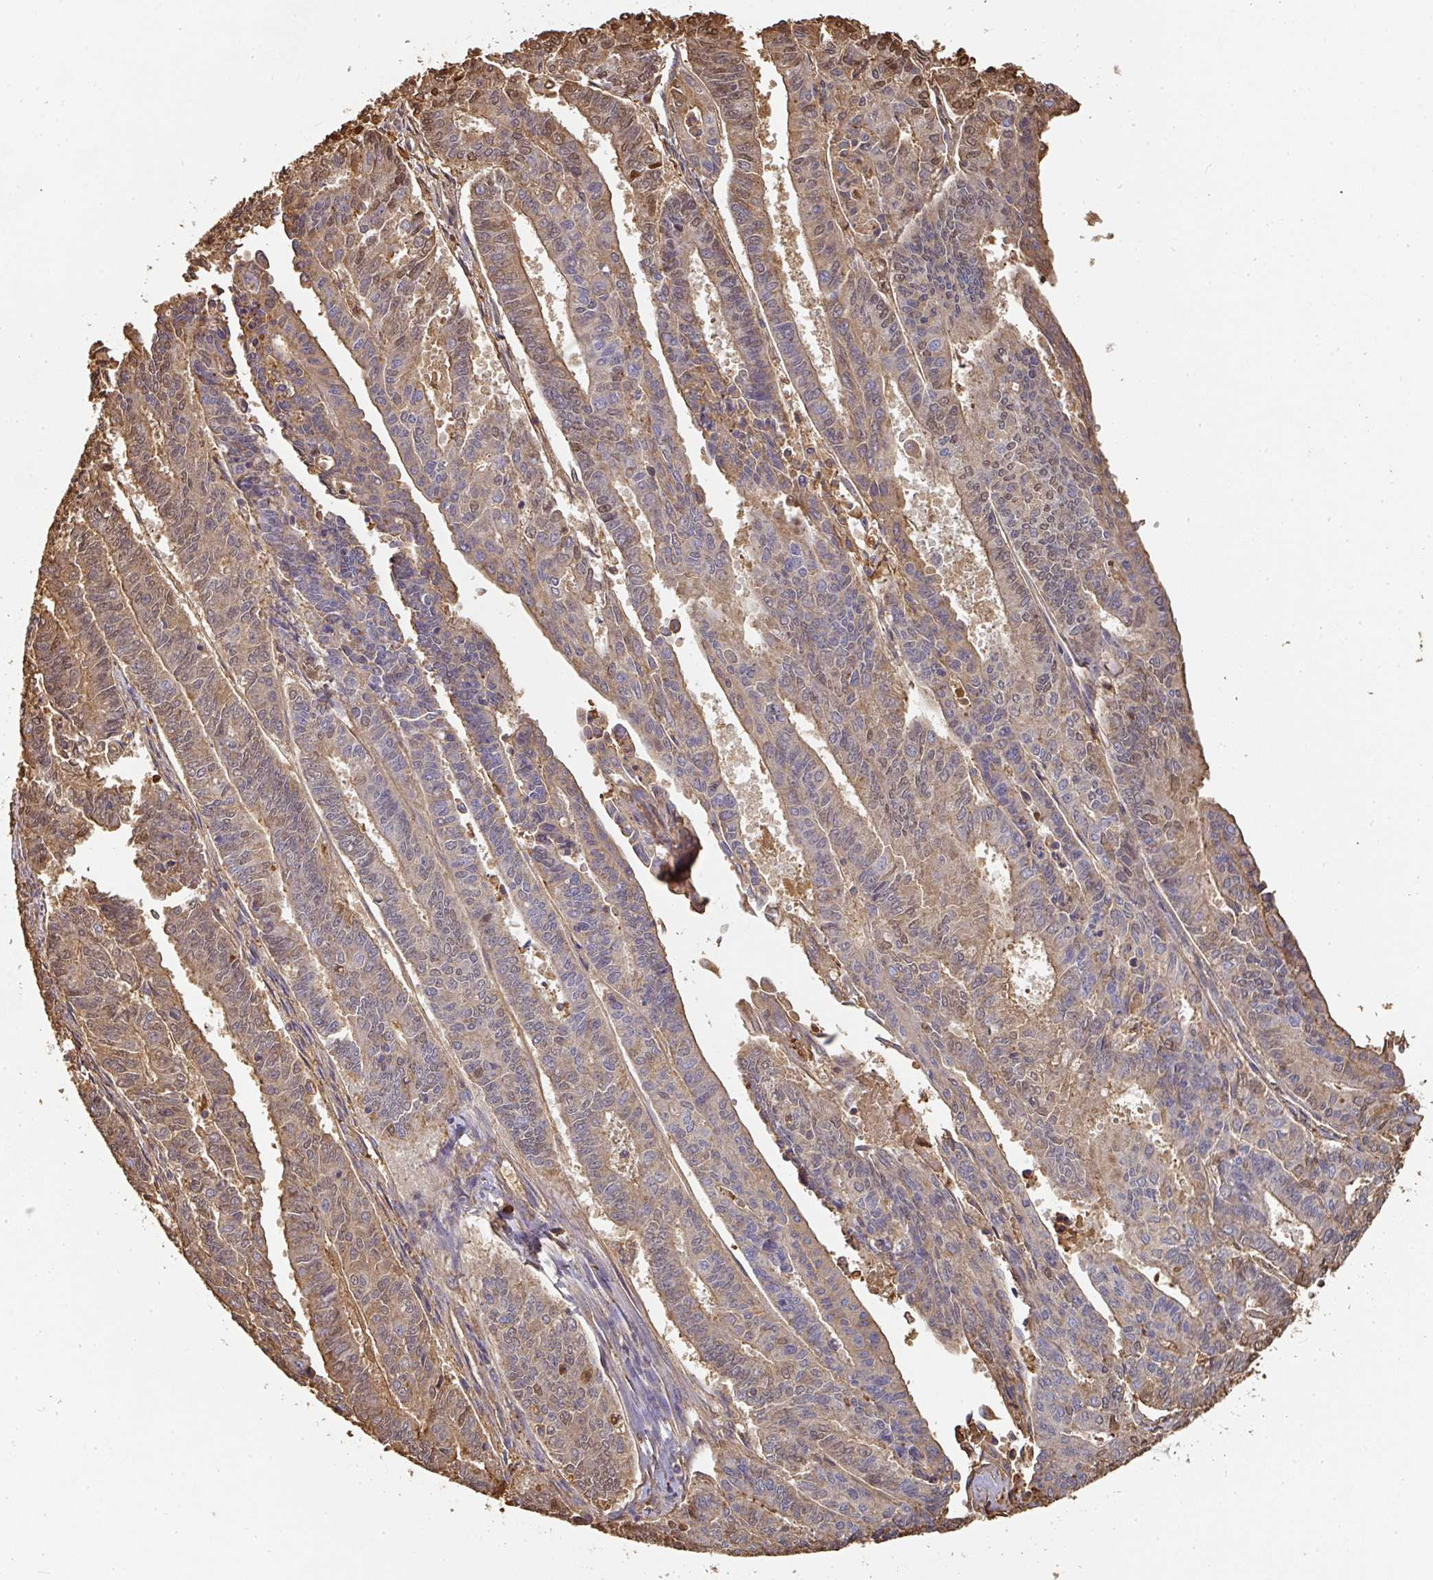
{"staining": {"intensity": "moderate", "quantity": "25%-75%", "location": "cytoplasmic/membranous,nuclear"}, "tissue": "endometrial cancer", "cell_type": "Tumor cells", "image_type": "cancer", "snomed": [{"axis": "morphology", "description": "Adenocarcinoma, NOS"}, {"axis": "topography", "description": "Endometrium"}], "caption": "IHC (DAB (3,3'-diaminobenzidine)) staining of human endometrial adenocarcinoma exhibits moderate cytoplasmic/membranous and nuclear protein staining in about 25%-75% of tumor cells.", "gene": "ALB", "patient": {"sex": "female", "age": 59}}